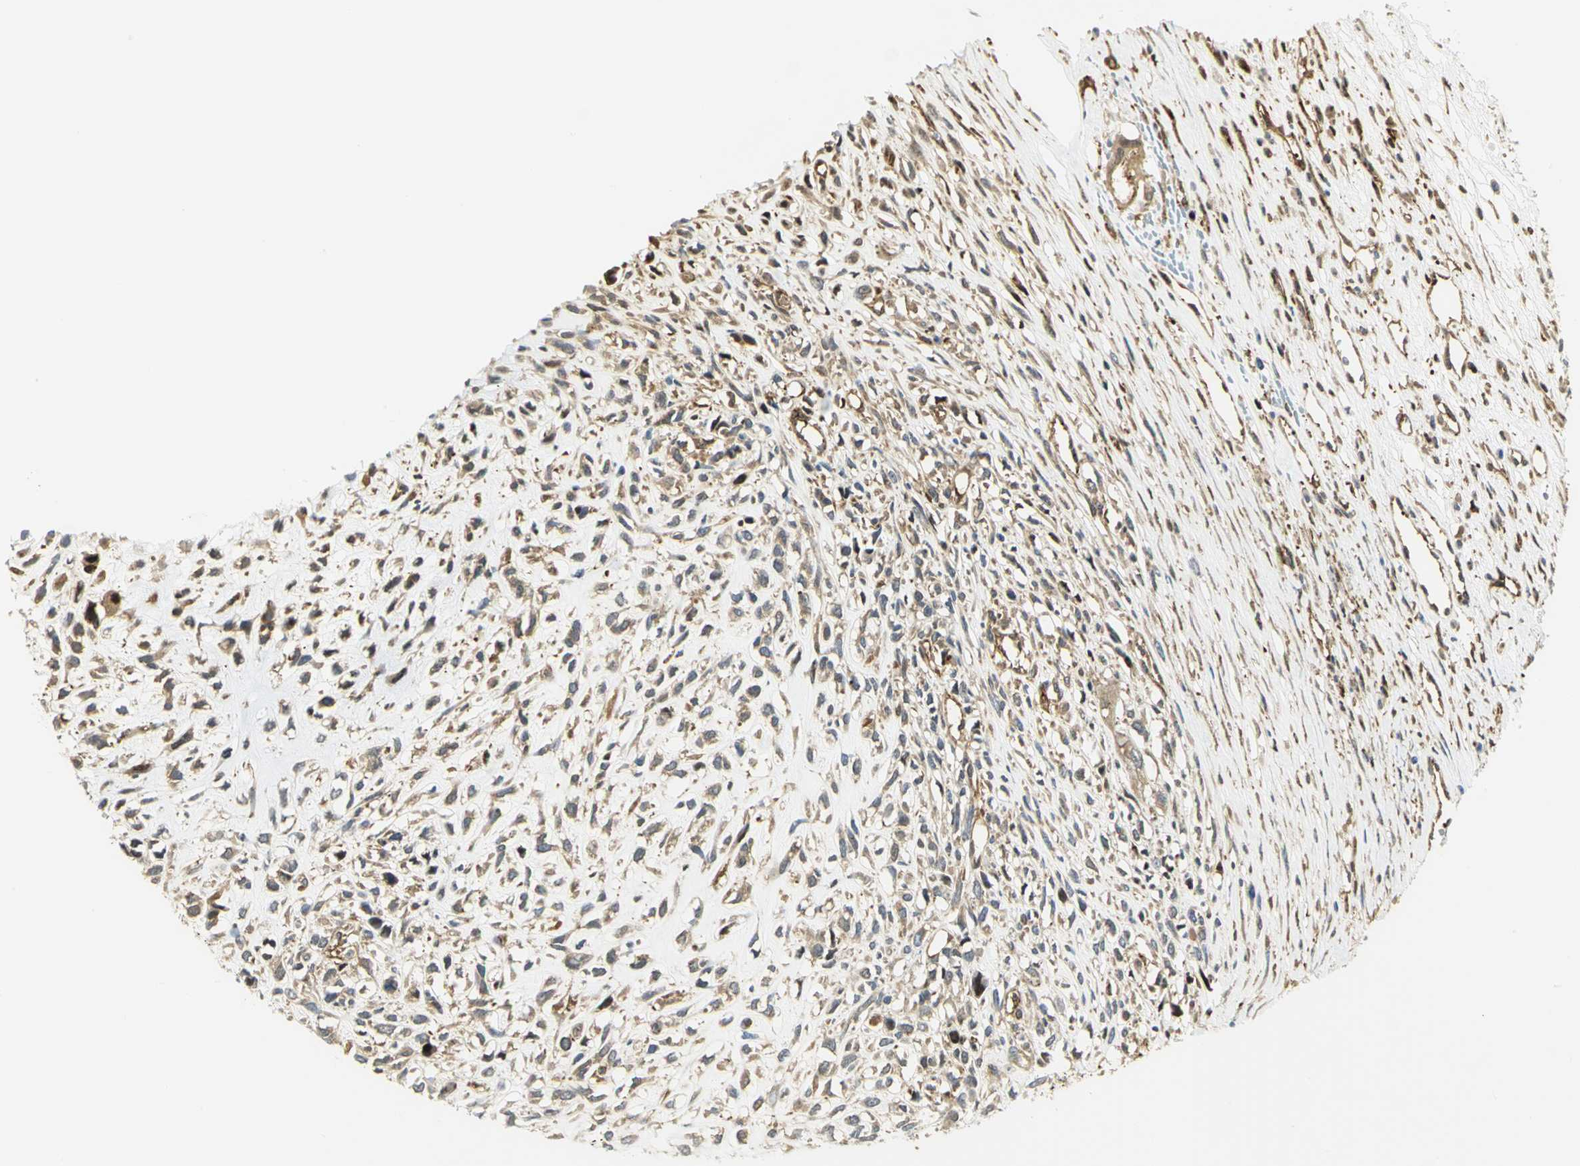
{"staining": {"intensity": "moderate", "quantity": ">75%", "location": "cytoplasmic/membranous"}, "tissue": "head and neck cancer", "cell_type": "Tumor cells", "image_type": "cancer", "snomed": [{"axis": "morphology", "description": "Necrosis, NOS"}, {"axis": "morphology", "description": "Neoplasm, malignant, NOS"}, {"axis": "topography", "description": "Salivary gland"}, {"axis": "topography", "description": "Head-Neck"}], "caption": "Tumor cells display moderate cytoplasmic/membranous staining in about >75% of cells in head and neck malignant neoplasm.", "gene": "EEA1", "patient": {"sex": "male", "age": 43}}